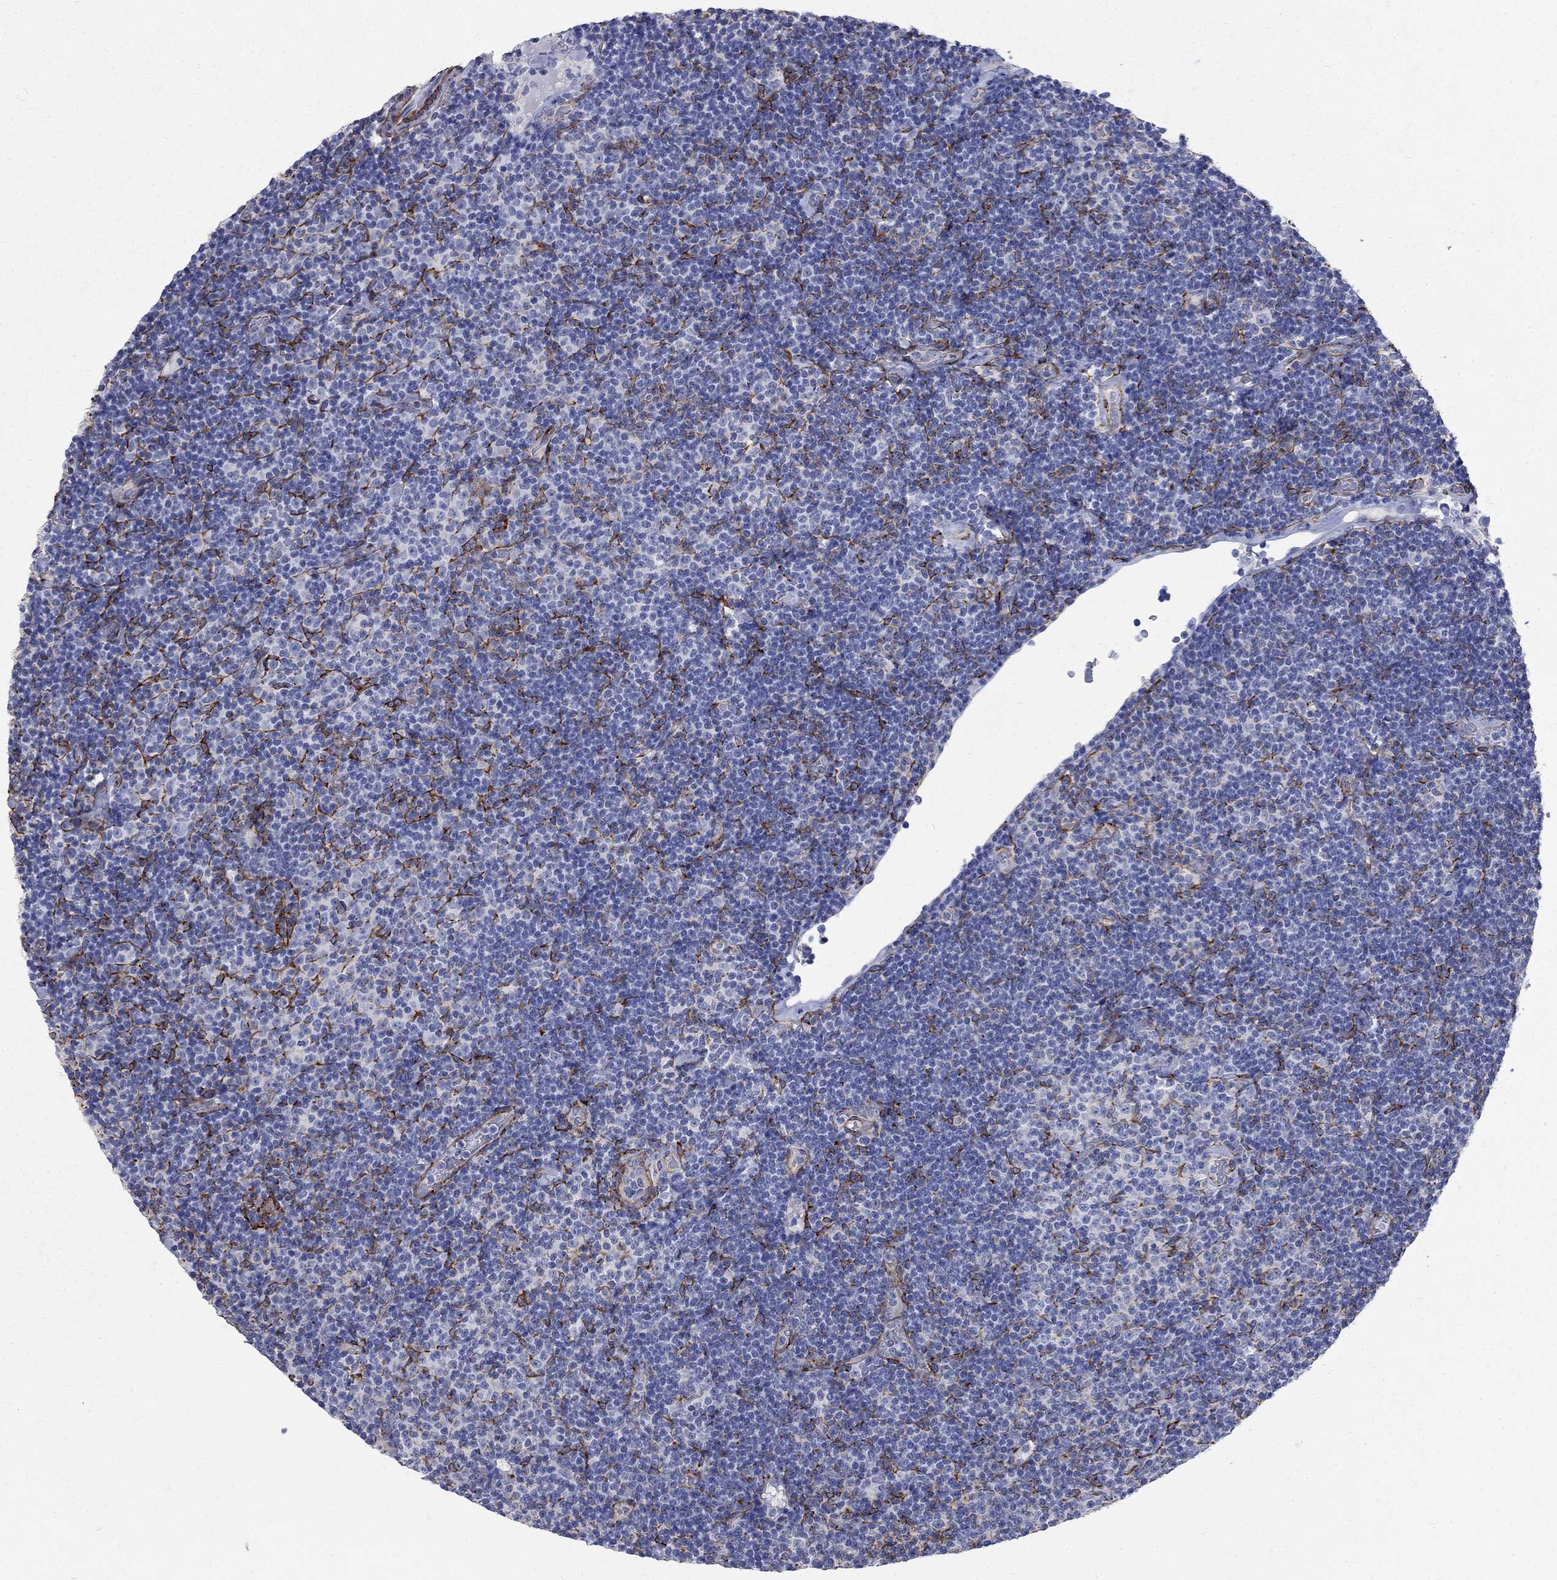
{"staining": {"intensity": "negative", "quantity": "none", "location": "none"}, "tissue": "lymphoma", "cell_type": "Tumor cells", "image_type": "cancer", "snomed": [{"axis": "morphology", "description": "Malignant lymphoma, non-Hodgkin's type, Low grade"}, {"axis": "topography", "description": "Lymph node"}], "caption": "A micrograph of human lymphoma is negative for staining in tumor cells.", "gene": "SEPTIN8", "patient": {"sex": "male", "age": 81}}